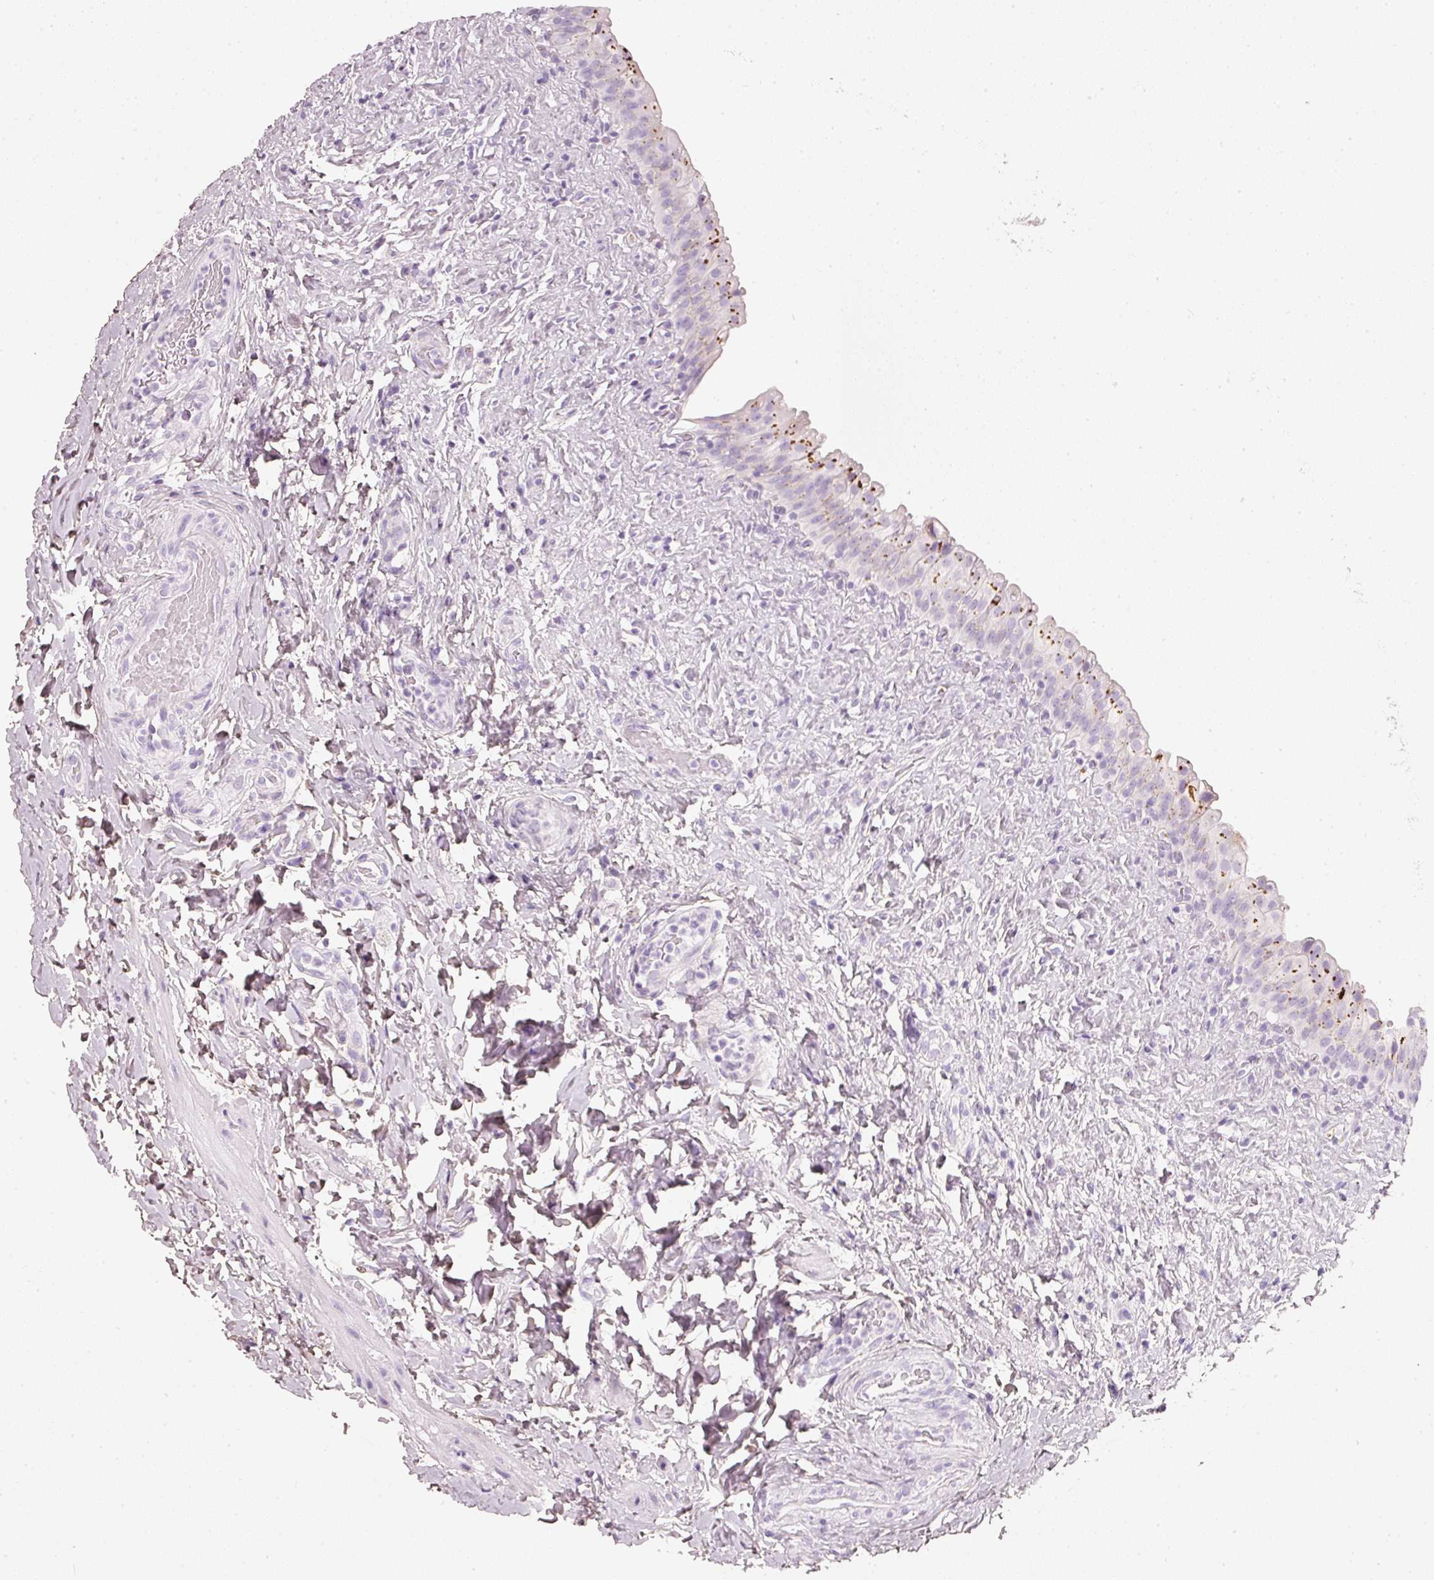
{"staining": {"intensity": "strong", "quantity": "<25%", "location": "cytoplasmic/membranous"}, "tissue": "urinary bladder", "cell_type": "Urothelial cells", "image_type": "normal", "snomed": [{"axis": "morphology", "description": "Normal tissue, NOS"}, {"axis": "topography", "description": "Urinary bladder"}], "caption": "Urothelial cells show strong cytoplasmic/membranous positivity in about <25% of cells in normal urinary bladder.", "gene": "PDXDC1", "patient": {"sex": "female", "age": 27}}